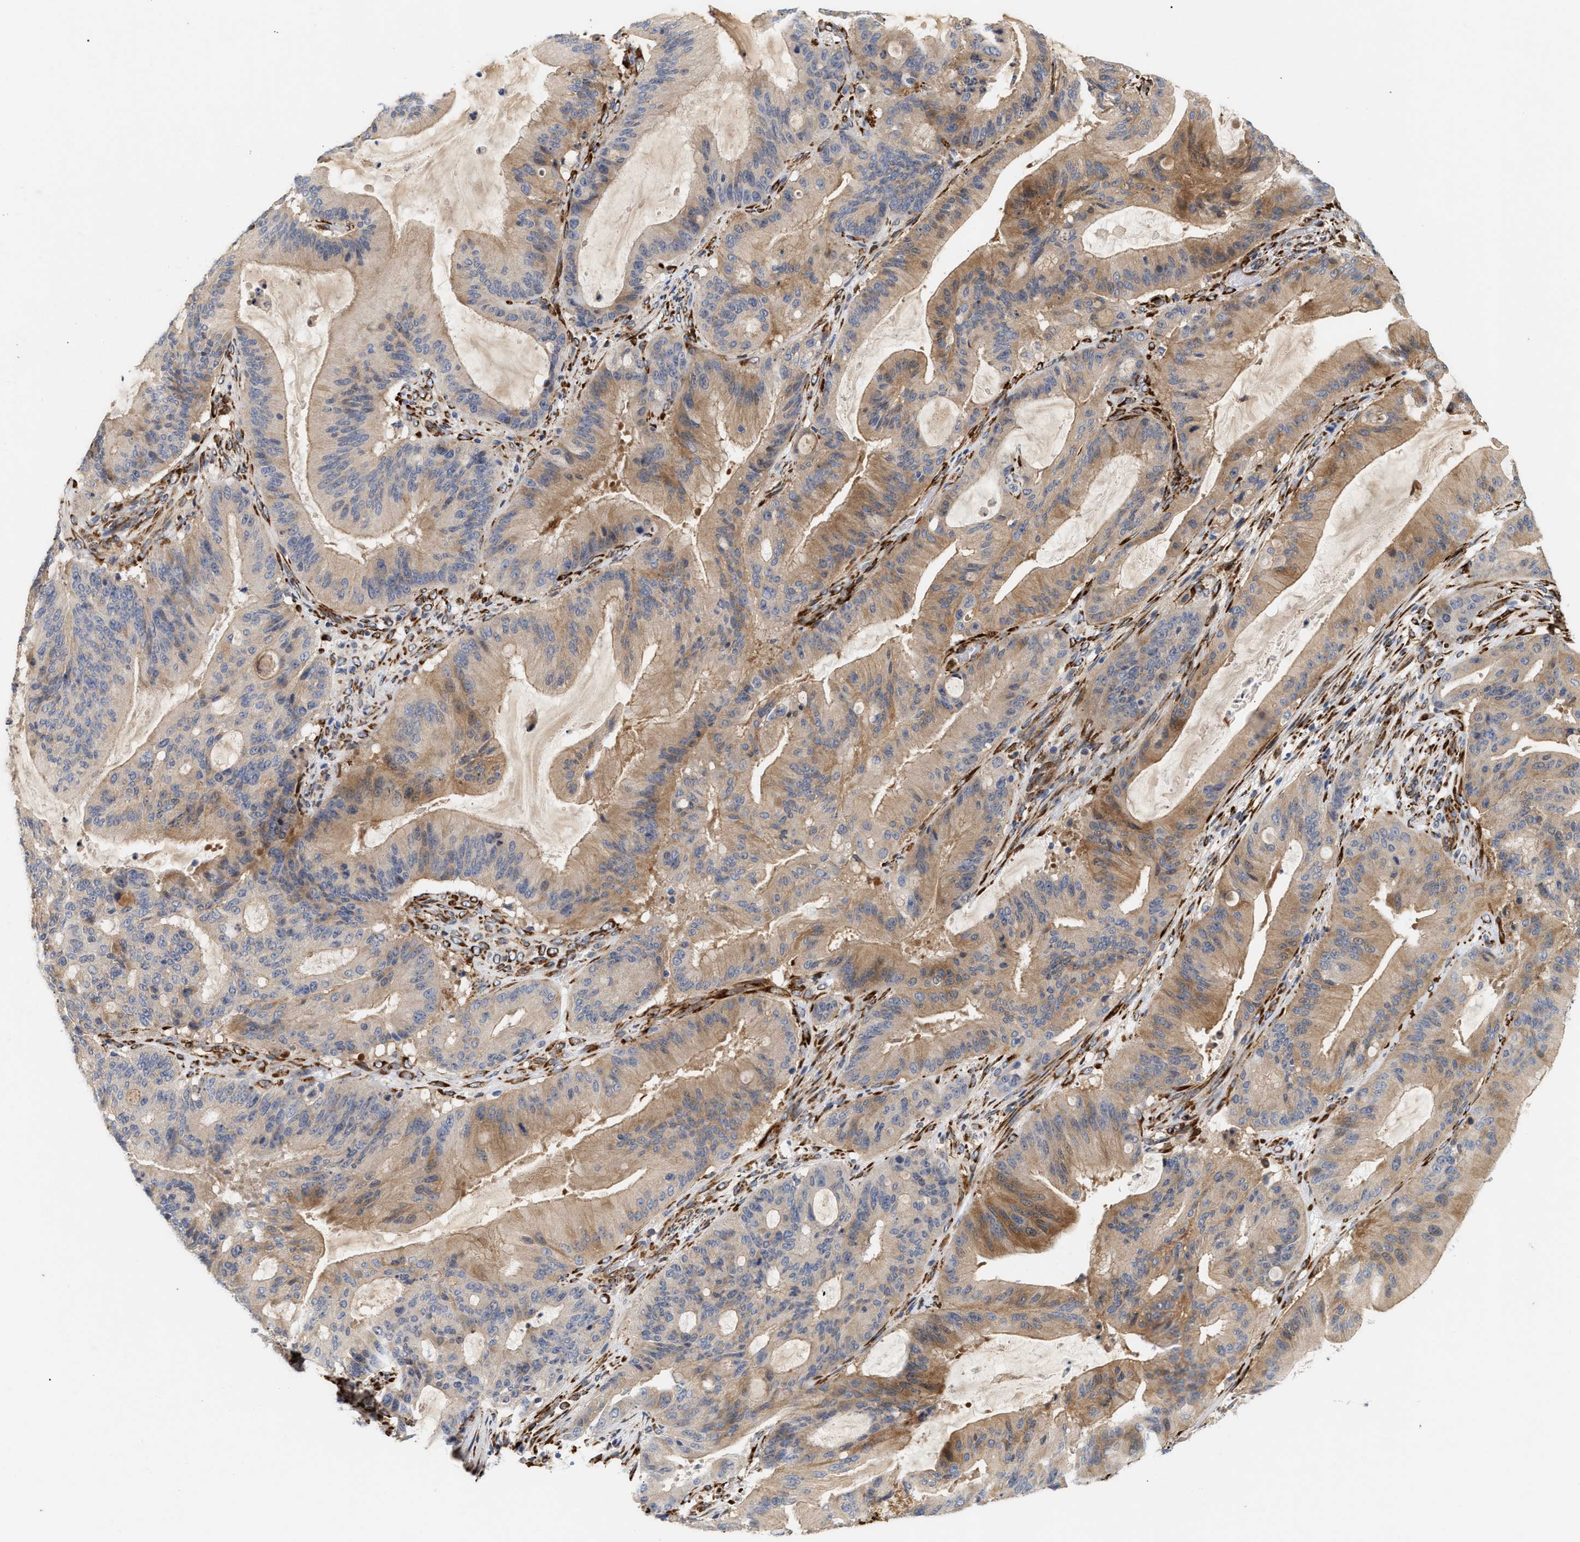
{"staining": {"intensity": "moderate", "quantity": "25%-75%", "location": "cytoplasmic/membranous"}, "tissue": "liver cancer", "cell_type": "Tumor cells", "image_type": "cancer", "snomed": [{"axis": "morphology", "description": "Normal tissue, NOS"}, {"axis": "morphology", "description": "Cholangiocarcinoma"}, {"axis": "topography", "description": "Liver"}, {"axis": "topography", "description": "Peripheral nerve tissue"}], "caption": "A medium amount of moderate cytoplasmic/membranous staining is present in about 25%-75% of tumor cells in liver cancer tissue. Nuclei are stained in blue.", "gene": "PLCD1", "patient": {"sex": "female", "age": 73}}